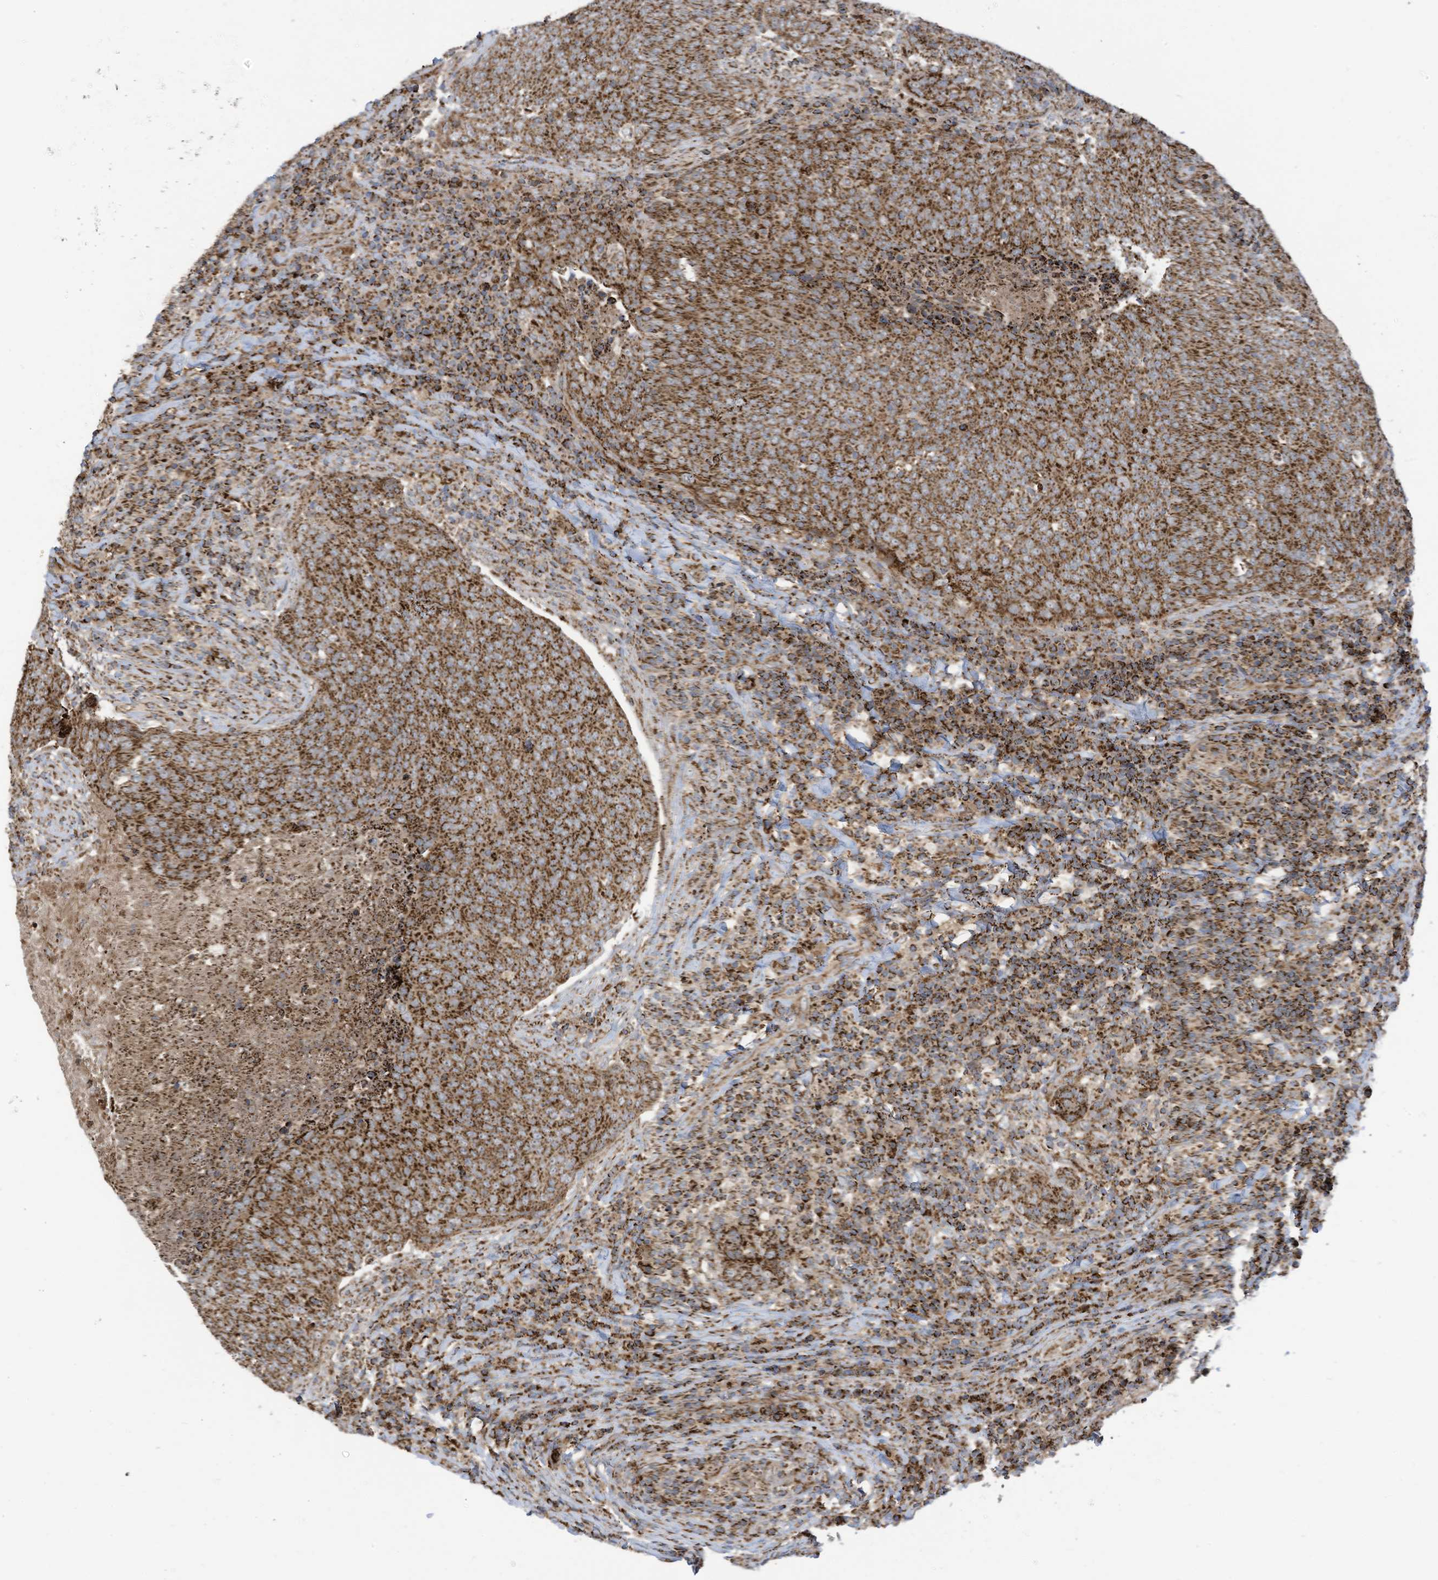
{"staining": {"intensity": "strong", "quantity": ">75%", "location": "cytoplasmic/membranous"}, "tissue": "head and neck cancer", "cell_type": "Tumor cells", "image_type": "cancer", "snomed": [{"axis": "morphology", "description": "Squamous cell carcinoma, NOS"}, {"axis": "morphology", "description": "Squamous cell carcinoma, metastatic, NOS"}, {"axis": "topography", "description": "Lymph node"}, {"axis": "topography", "description": "Head-Neck"}], "caption": "Immunohistochemistry (IHC) histopathology image of head and neck cancer stained for a protein (brown), which demonstrates high levels of strong cytoplasmic/membranous positivity in approximately >75% of tumor cells.", "gene": "COX10", "patient": {"sex": "male", "age": 62}}